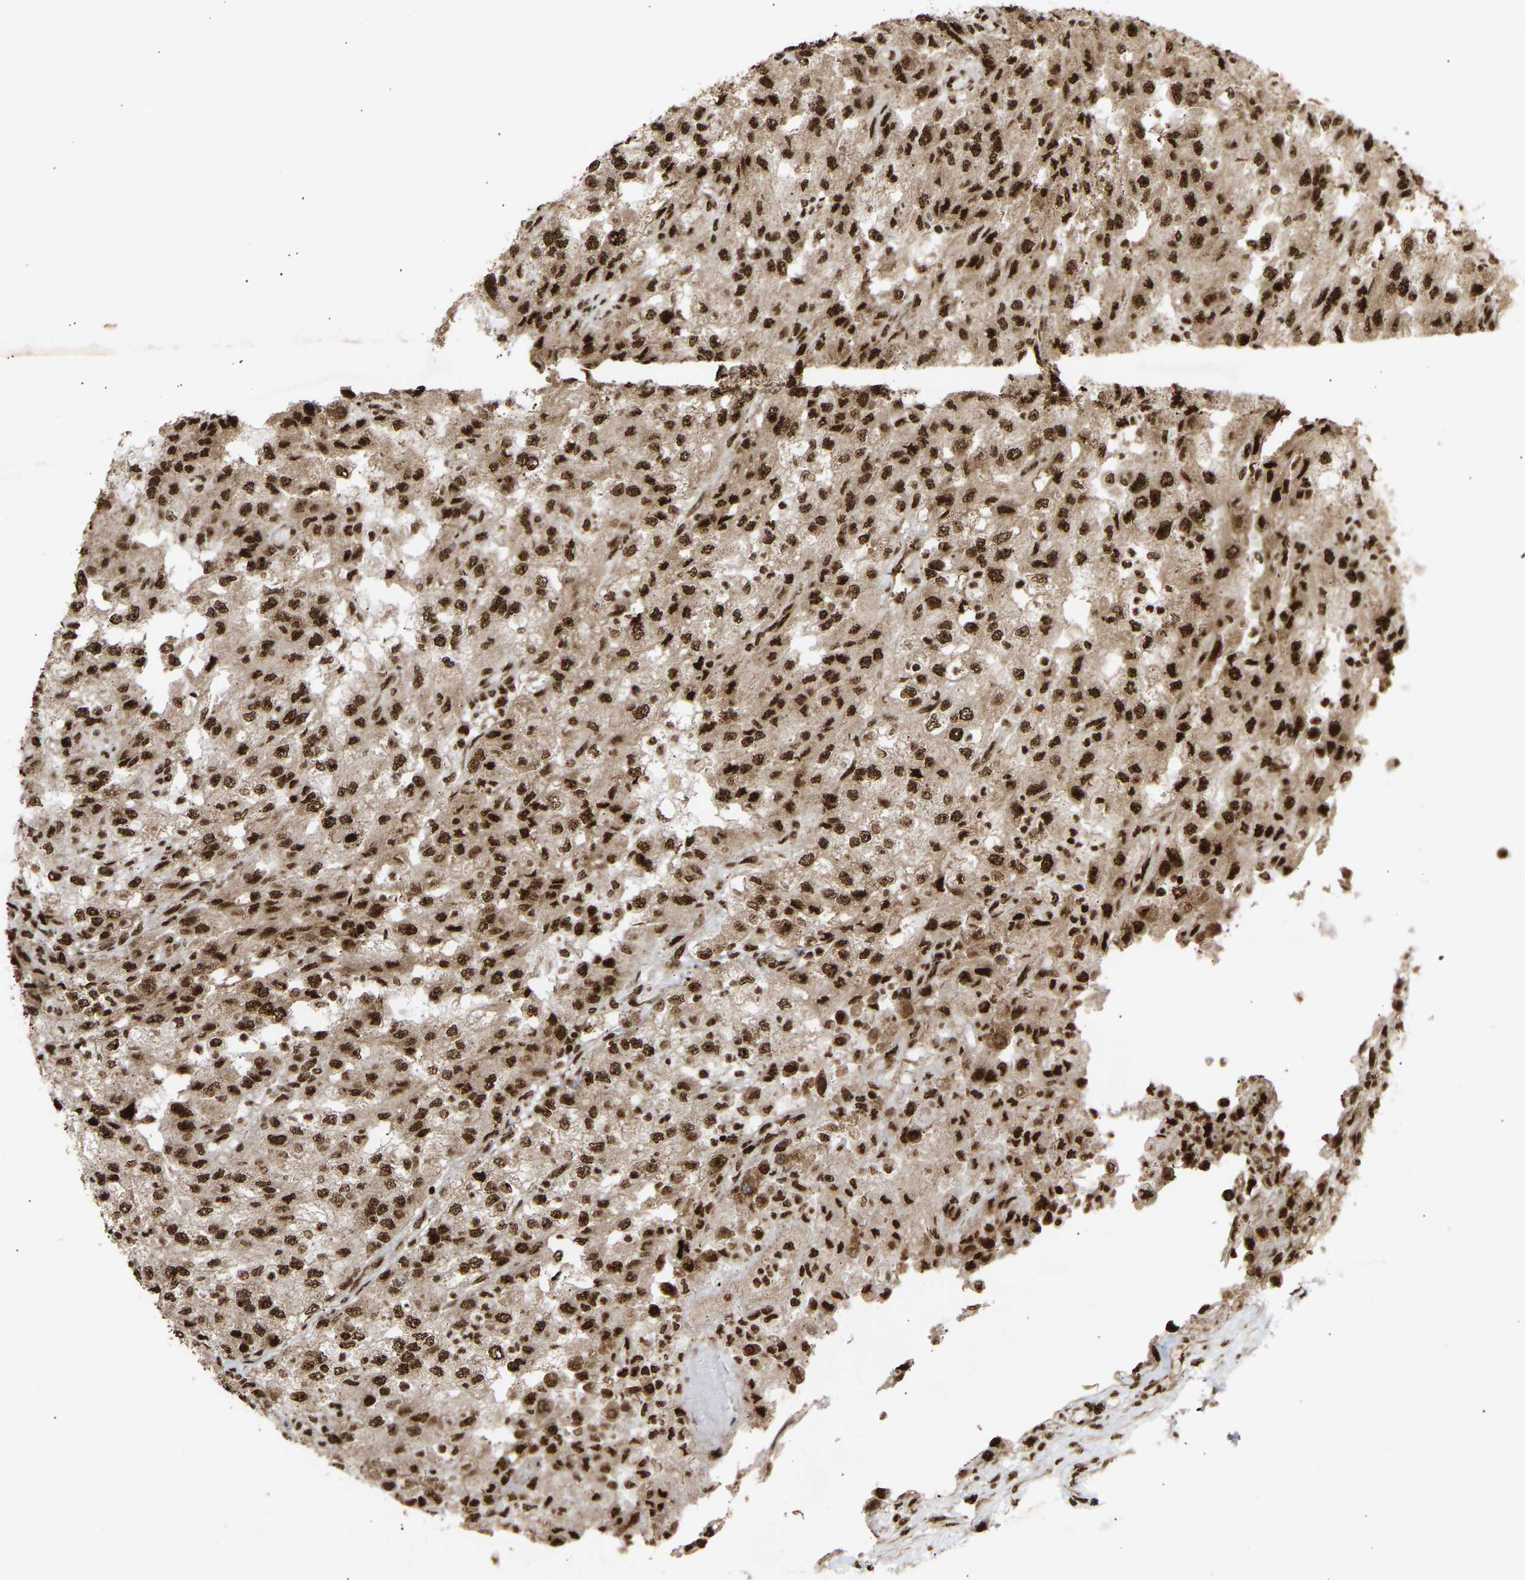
{"staining": {"intensity": "strong", "quantity": ">75%", "location": "cytoplasmic/membranous,nuclear"}, "tissue": "renal cancer", "cell_type": "Tumor cells", "image_type": "cancer", "snomed": [{"axis": "morphology", "description": "Adenocarcinoma, NOS"}, {"axis": "topography", "description": "Kidney"}], "caption": "A brown stain shows strong cytoplasmic/membranous and nuclear staining of a protein in adenocarcinoma (renal) tumor cells.", "gene": "ALYREF", "patient": {"sex": "female", "age": 54}}